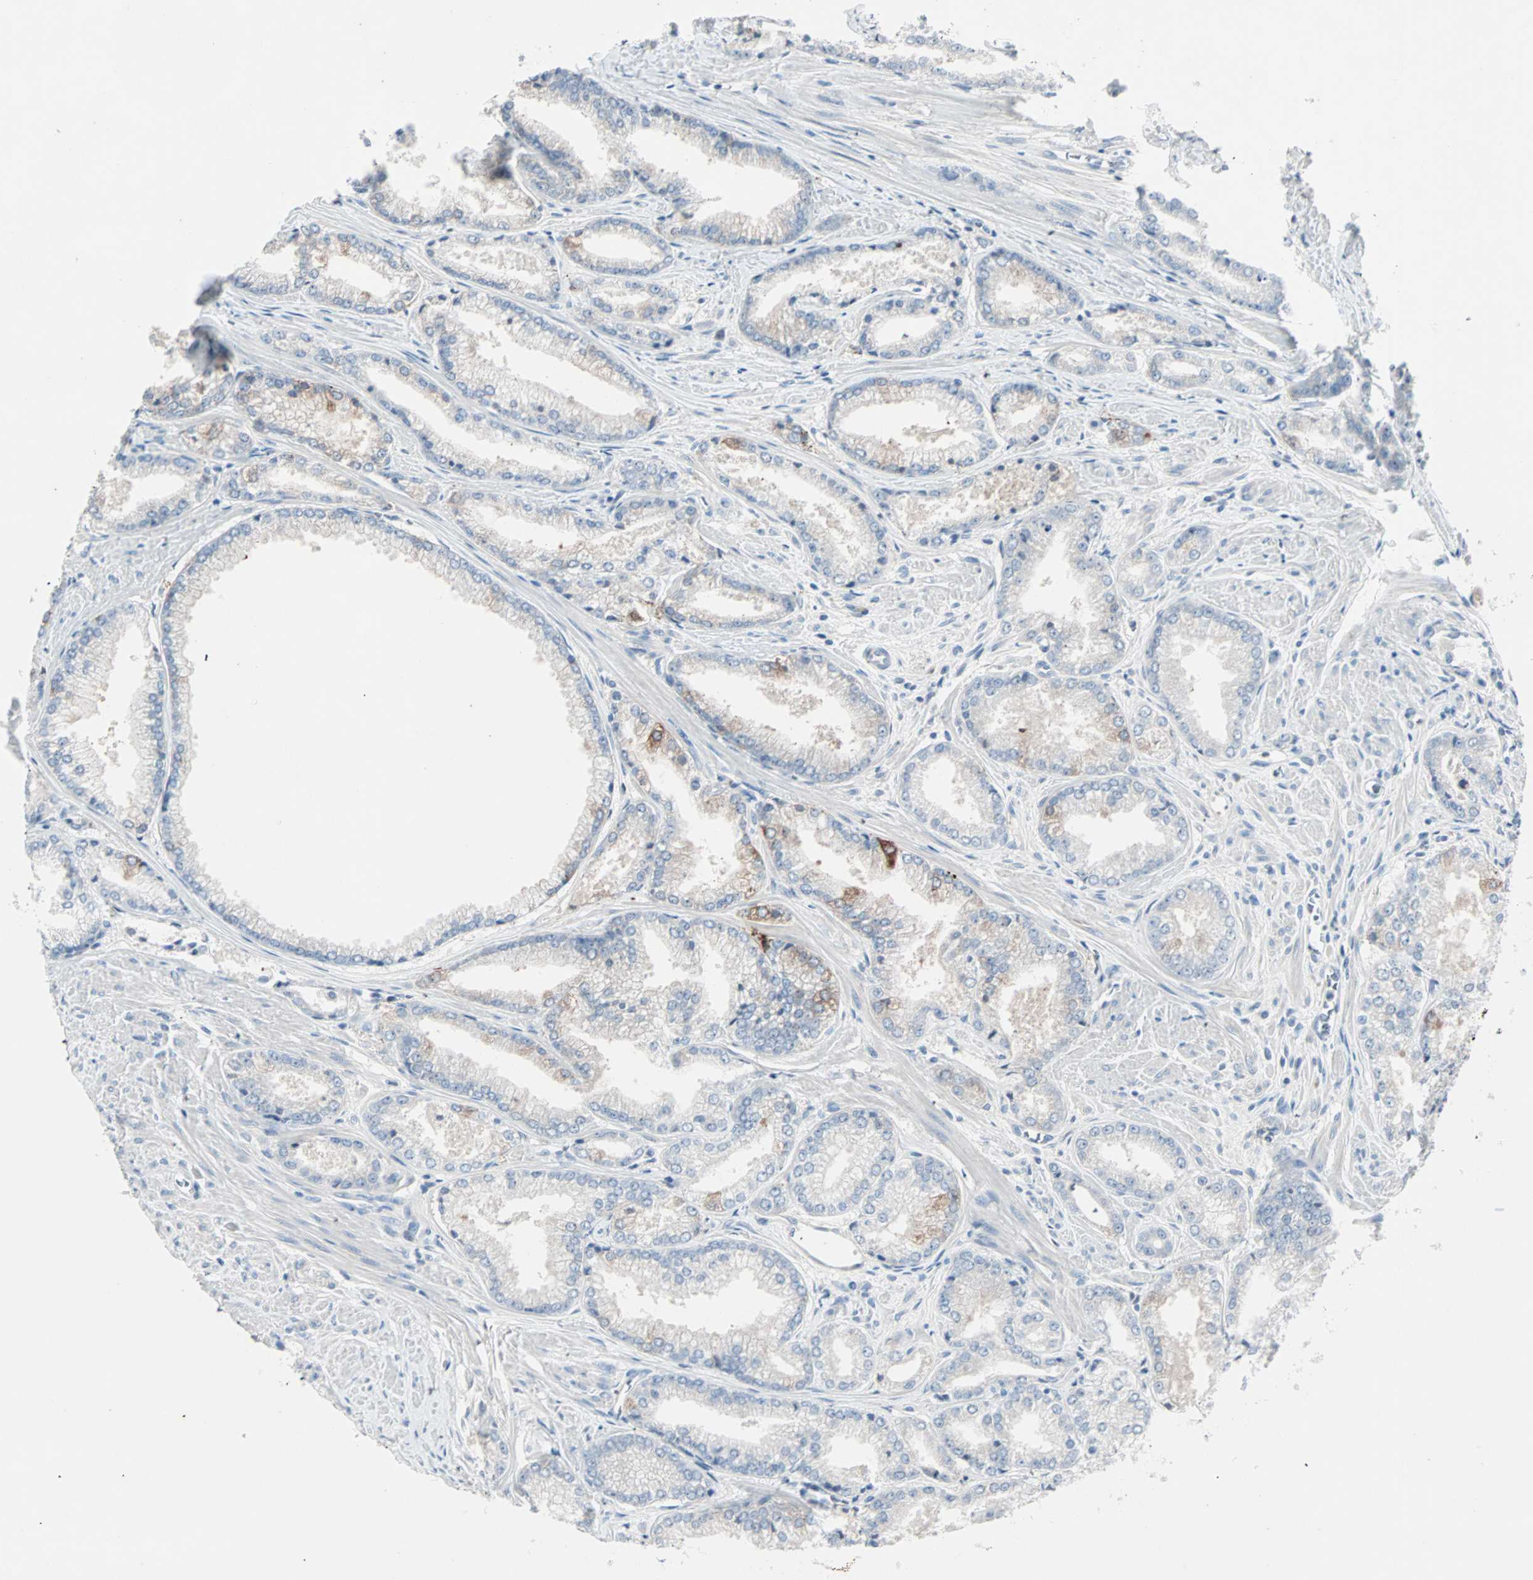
{"staining": {"intensity": "strong", "quantity": "<25%", "location": "cytoplasmic/membranous"}, "tissue": "prostate cancer", "cell_type": "Tumor cells", "image_type": "cancer", "snomed": [{"axis": "morphology", "description": "Adenocarcinoma, Low grade"}, {"axis": "topography", "description": "Prostate"}], "caption": "An immunohistochemistry (IHC) histopathology image of neoplastic tissue is shown. Protein staining in brown labels strong cytoplasmic/membranous positivity in prostate cancer (adenocarcinoma (low-grade)) within tumor cells.", "gene": "NEFH", "patient": {"sex": "male", "age": 64}}